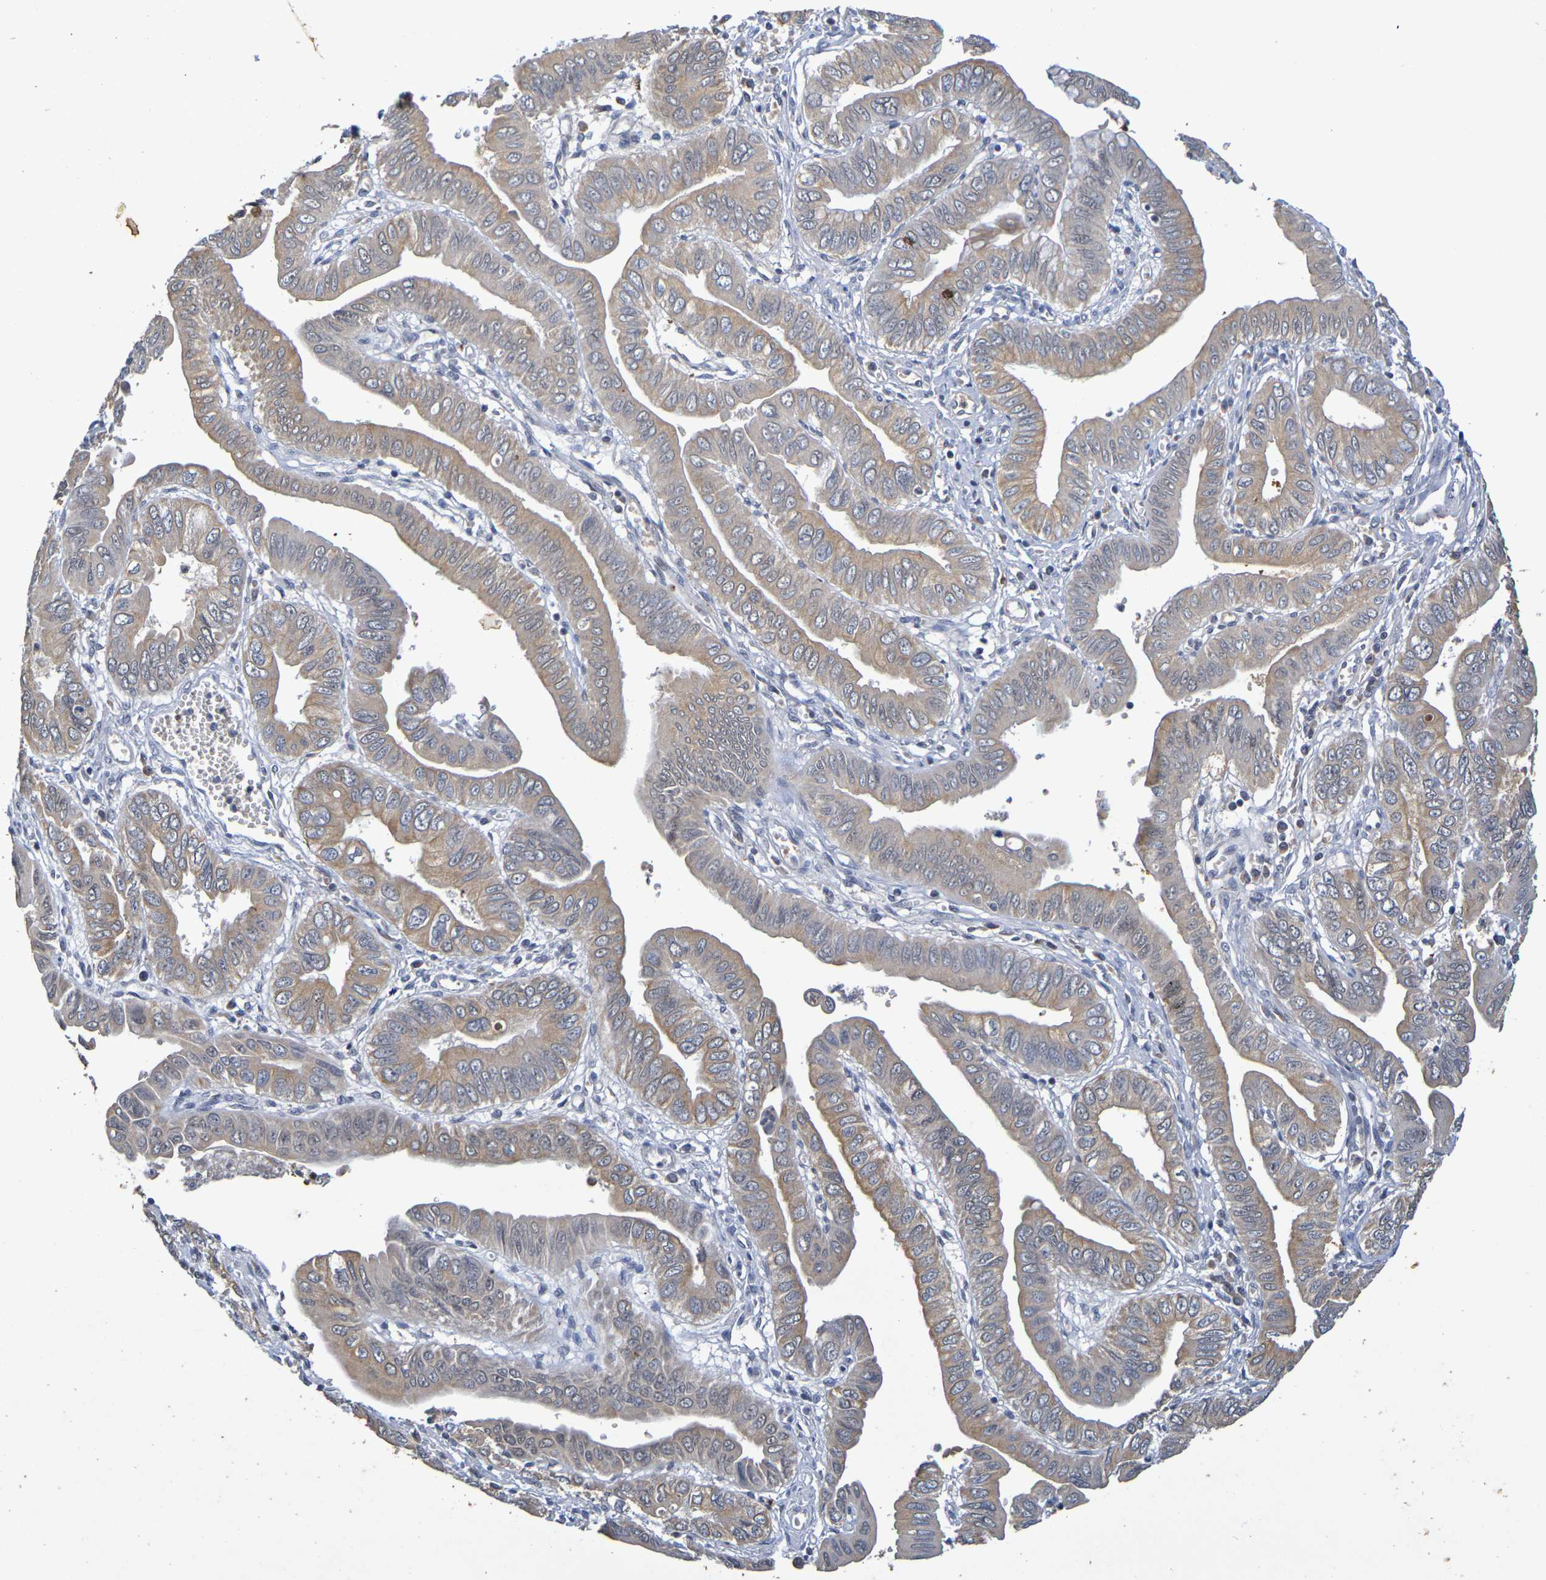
{"staining": {"intensity": "moderate", "quantity": ">75%", "location": "cytoplasmic/membranous"}, "tissue": "pancreatic cancer", "cell_type": "Tumor cells", "image_type": "cancer", "snomed": [{"axis": "morphology", "description": "Normal tissue, NOS"}, {"axis": "topography", "description": "Lymph node"}], "caption": "Immunohistochemical staining of human pancreatic cancer exhibits moderate cytoplasmic/membranous protein staining in approximately >75% of tumor cells.", "gene": "TERF2", "patient": {"sex": "male", "age": 50}}